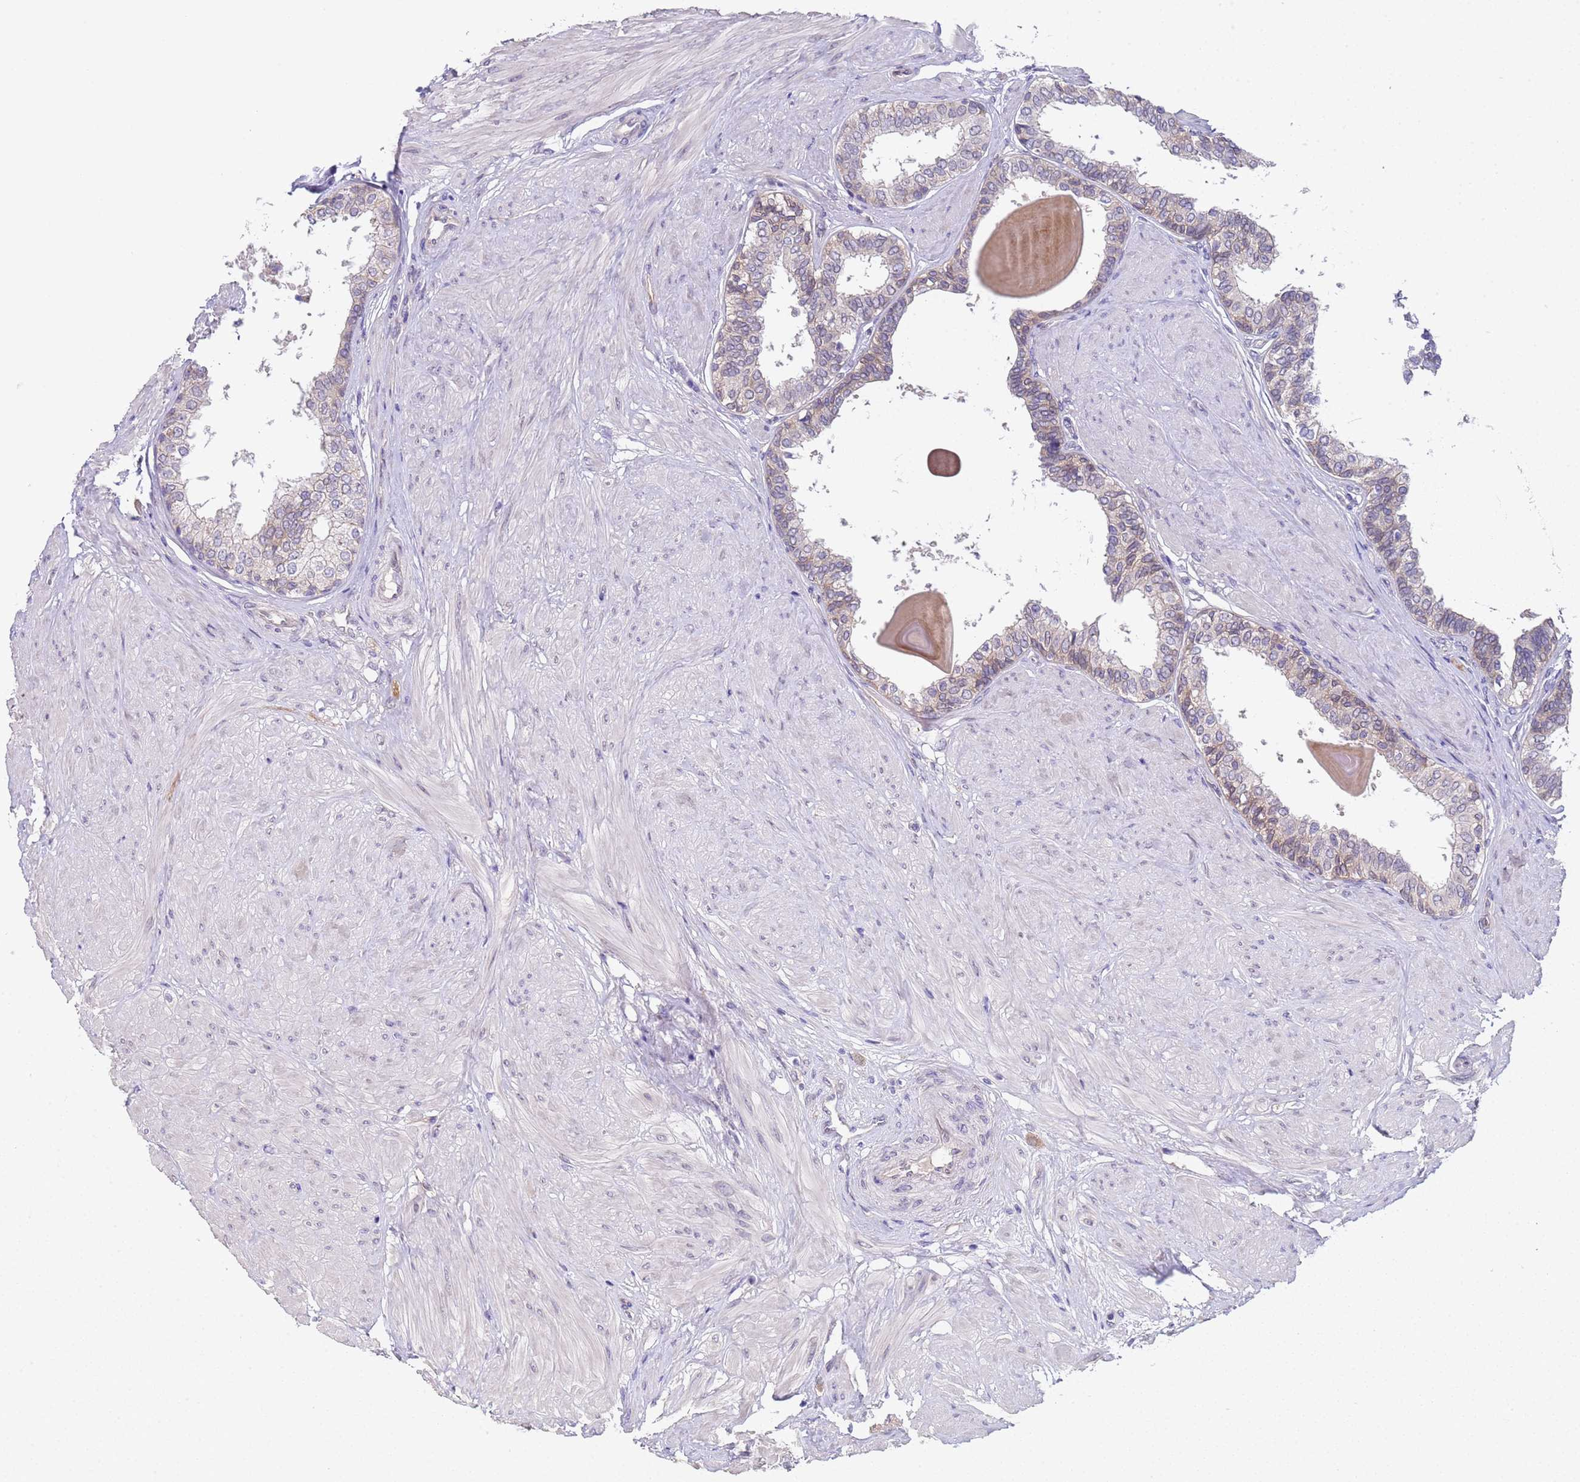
{"staining": {"intensity": "weak", "quantity": "<25%", "location": "cytoplasmic/membranous"}, "tissue": "prostate", "cell_type": "Glandular cells", "image_type": "normal", "snomed": [{"axis": "morphology", "description": "Normal tissue, NOS"}, {"axis": "topography", "description": "Prostate"}], "caption": "Immunohistochemistry image of unremarkable prostate stained for a protein (brown), which reveals no positivity in glandular cells. (DAB (3,3'-diaminobenzidine) immunohistochemistry with hematoxylin counter stain).", "gene": "TRMT10A", "patient": {"sex": "male", "age": 48}}